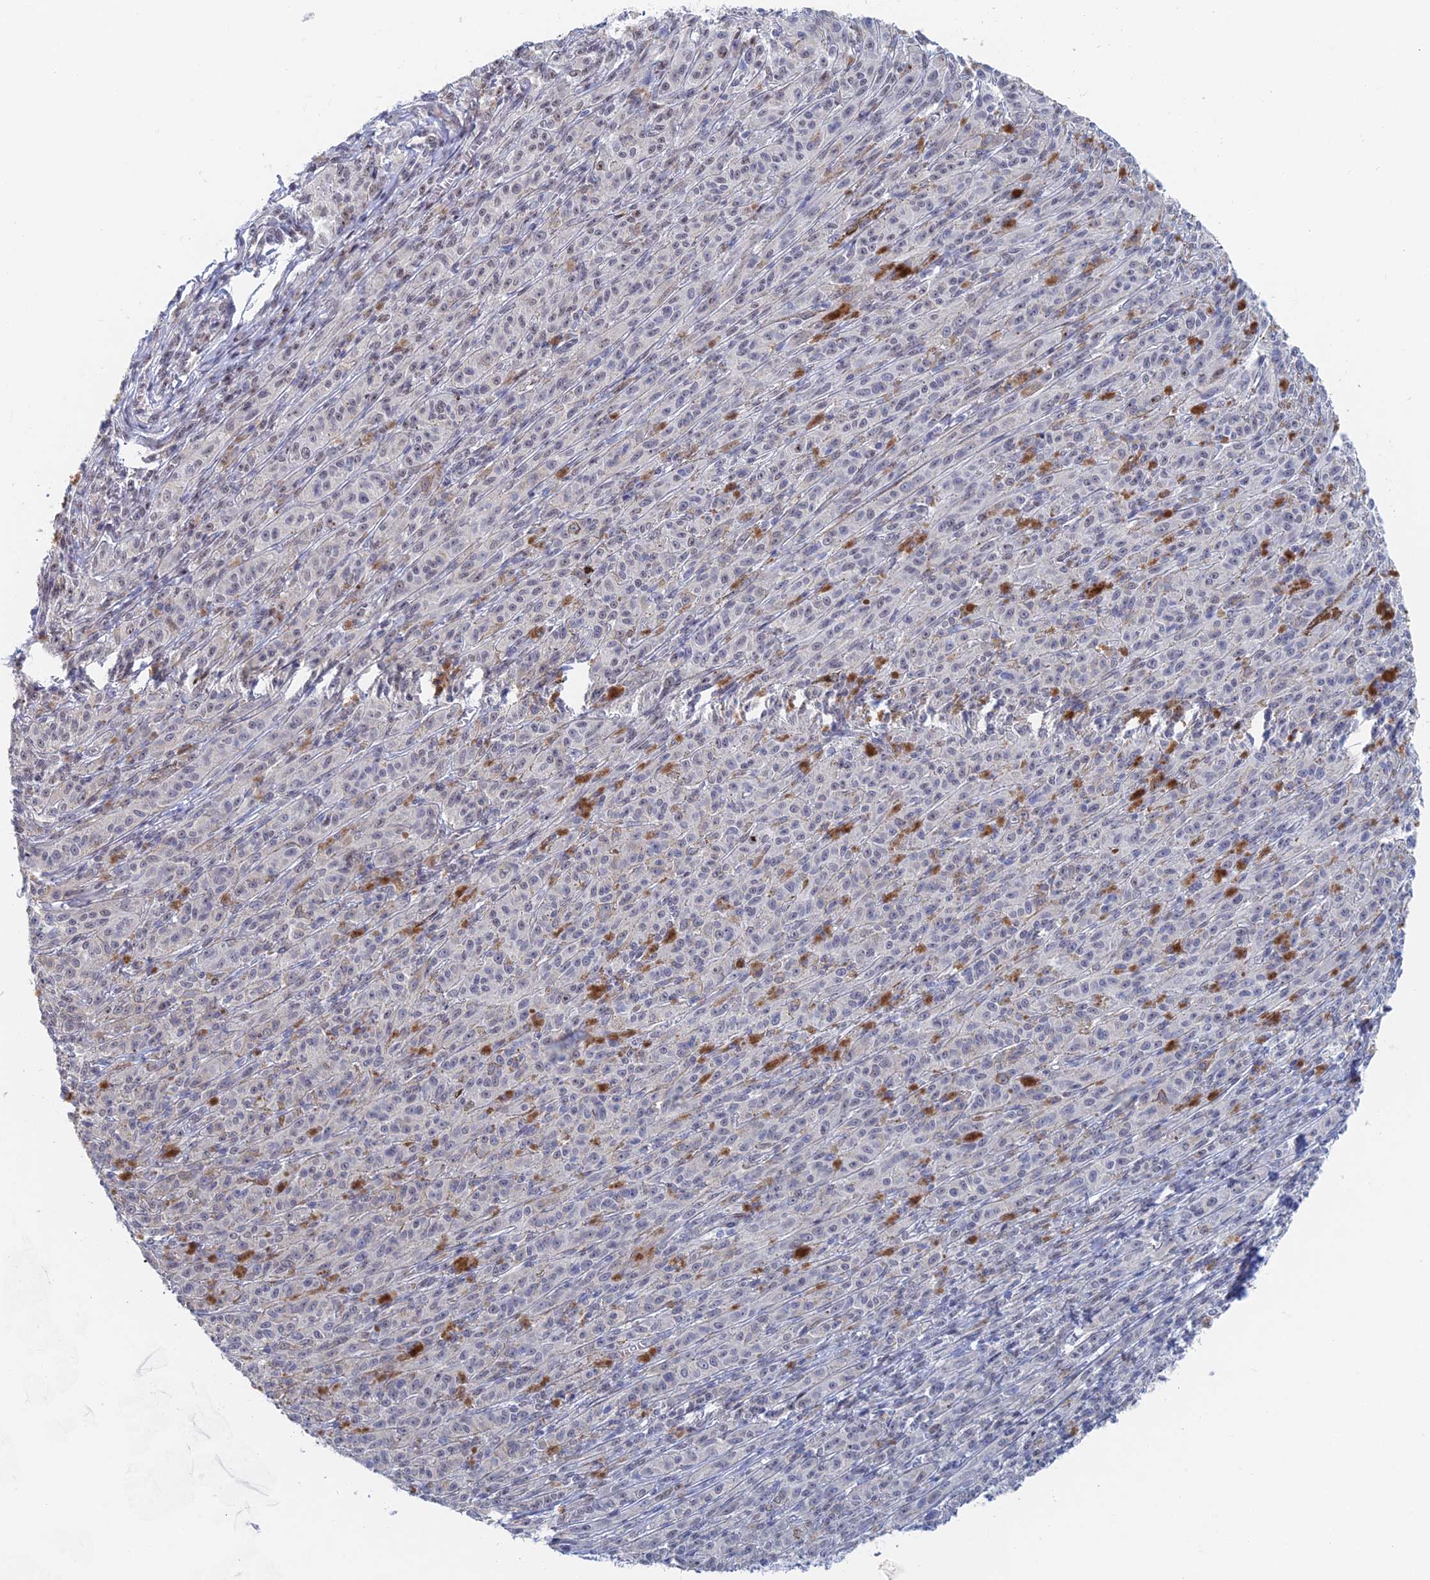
{"staining": {"intensity": "weak", "quantity": "<25%", "location": "nuclear"}, "tissue": "melanoma", "cell_type": "Tumor cells", "image_type": "cancer", "snomed": [{"axis": "morphology", "description": "Malignant melanoma, NOS"}, {"axis": "topography", "description": "Skin"}], "caption": "A micrograph of melanoma stained for a protein reveals no brown staining in tumor cells.", "gene": "GMNC", "patient": {"sex": "female", "age": 52}}